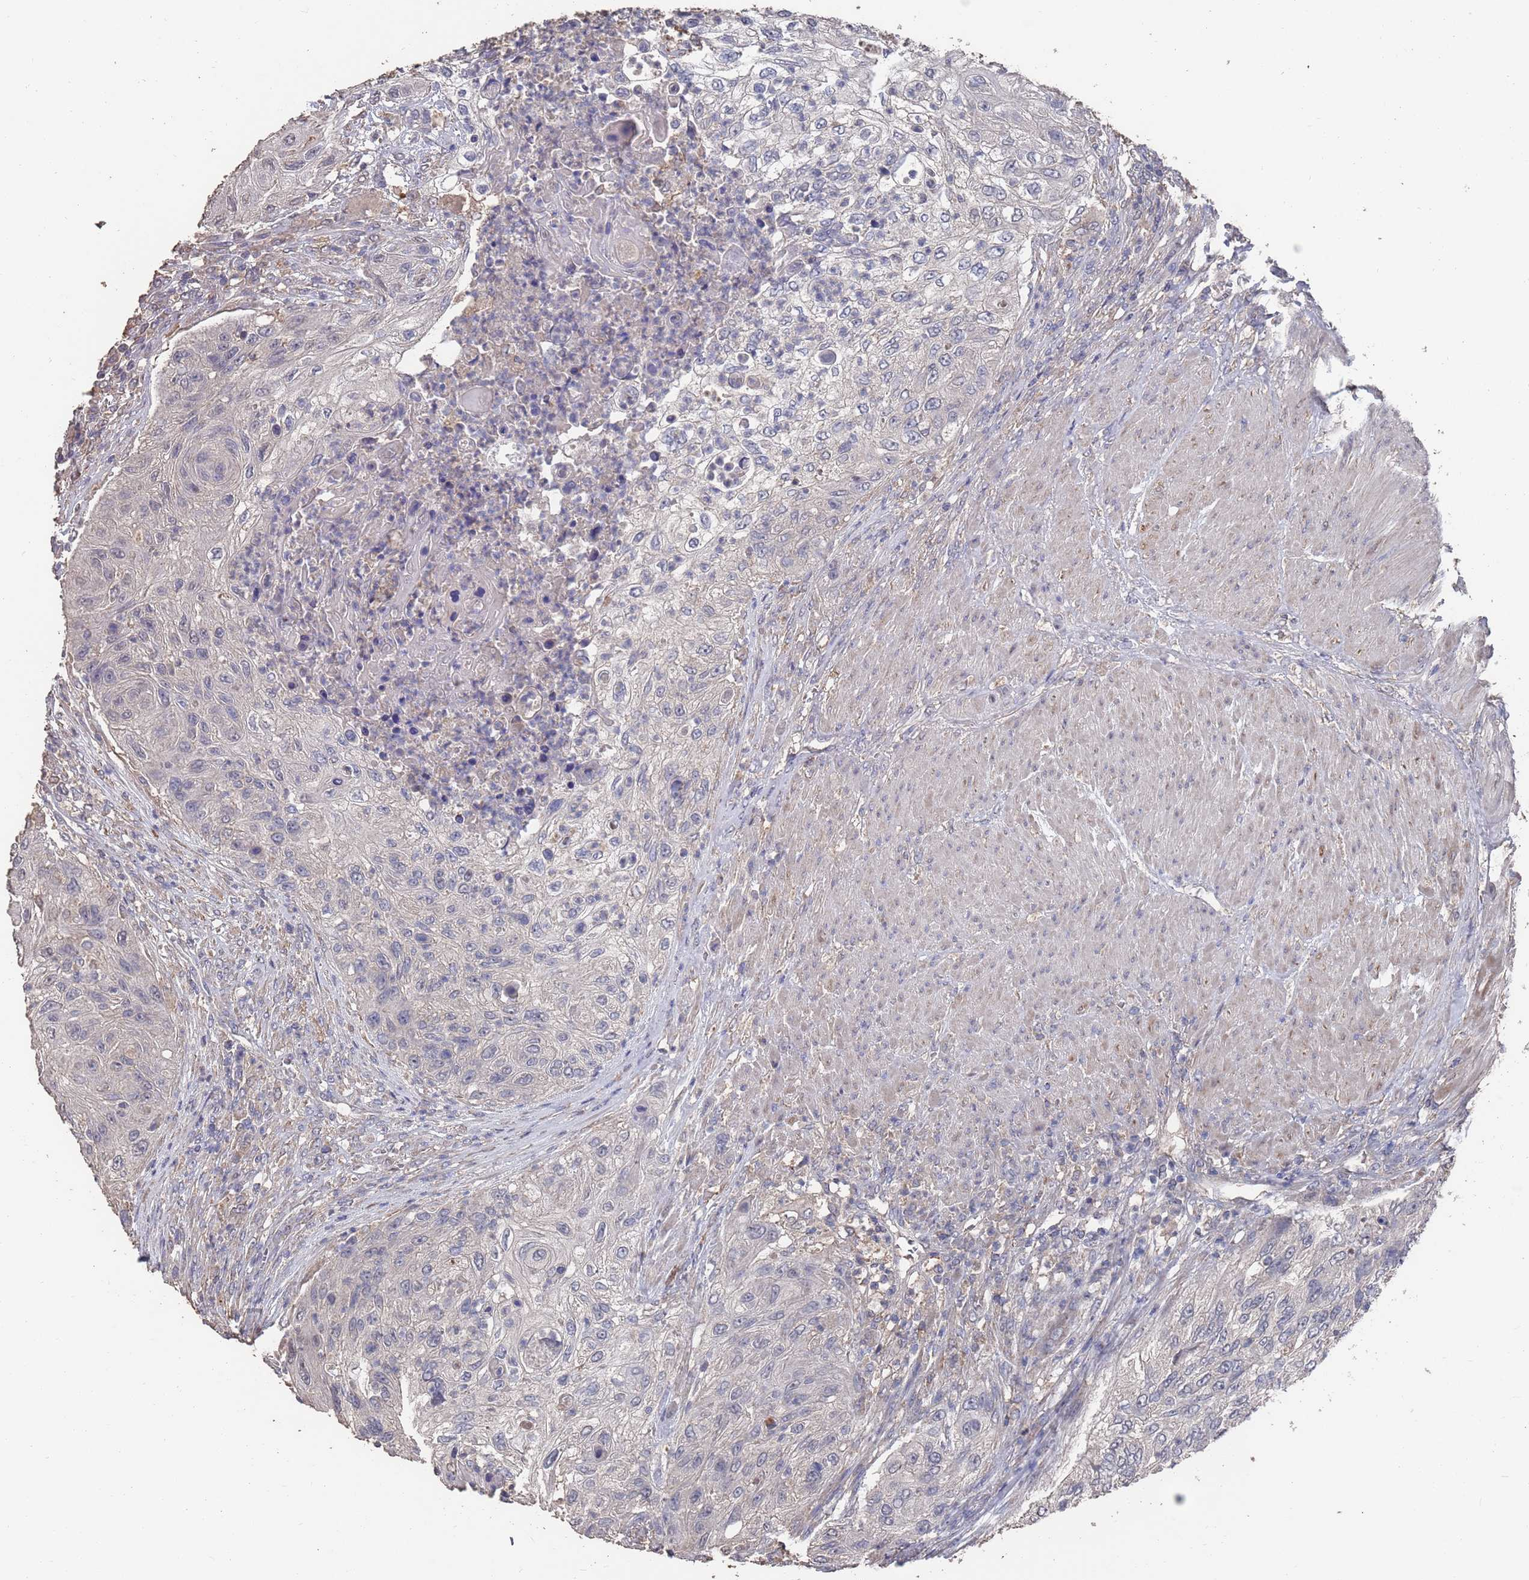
{"staining": {"intensity": "negative", "quantity": "none", "location": "none"}, "tissue": "urothelial cancer", "cell_type": "Tumor cells", "image_type": "cancer", "snomed": [{"axis": "morphology", "description": "Urothelial carcinoma, High grade"}, {"axis": "topography", "description": "Urinary bladder"}], "caption": "Photomicrograph shows no protein expression in tumor cells of urothelial cancer tissue.", "gene": "BTBD18", "patient": {"sex": "female", "age": 60}}